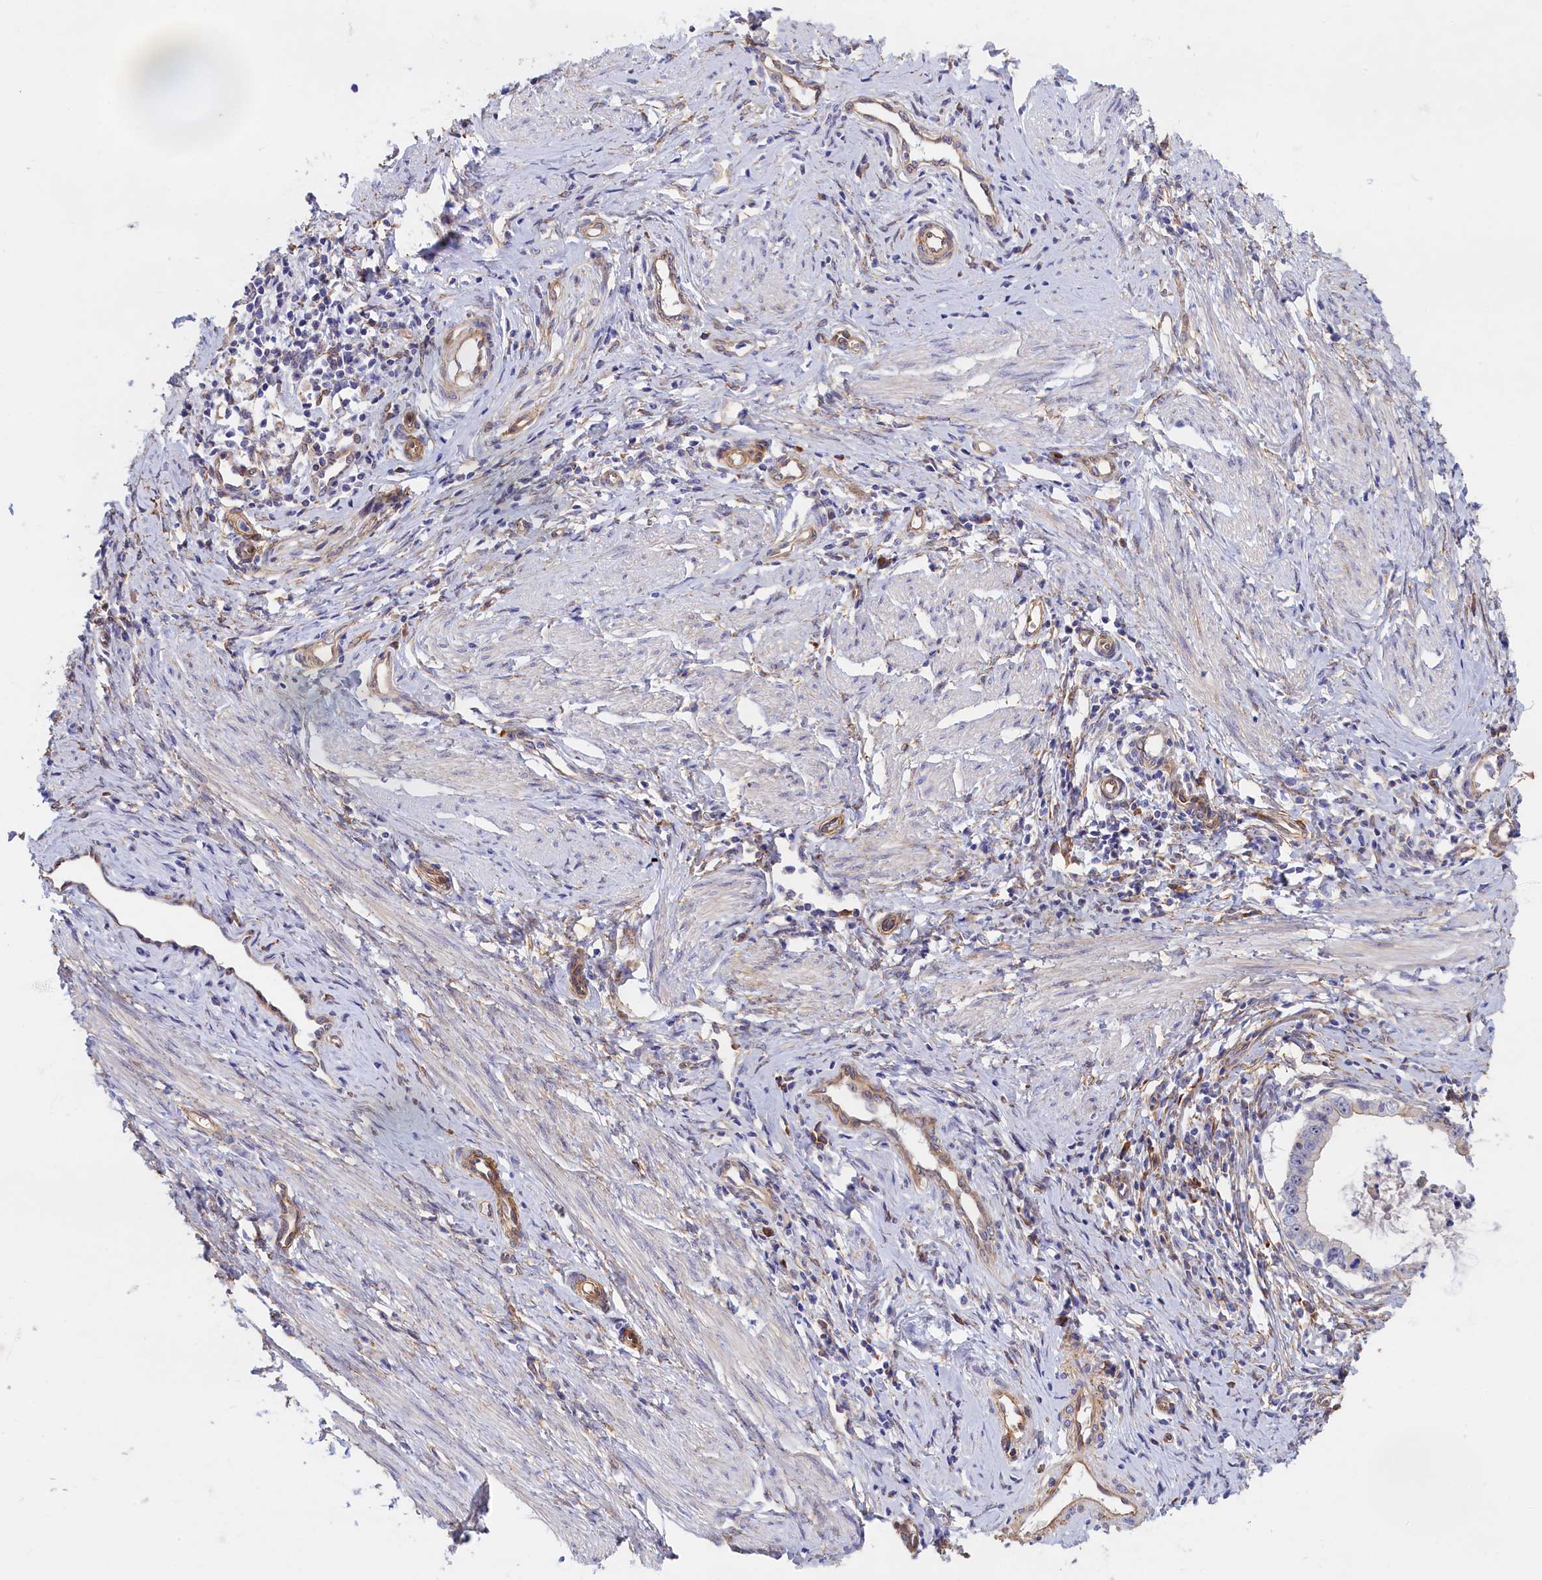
{"staining": {"intensity": "weak", "quantity": "<25%", "location": "cytoplasmic/membranous"}, "tissue": "cervical cancer", "cell_type": "Tumor cells", "image_type": "cancer", "snomed": [{"axis": "morphology", "description": "Adenocarcinoma, NOS"}, {"axis": "topography", "description": "Cervix"}], "caption": "DAB immunohistochemical staining of cervical adenocarcinoma reveals no significant staining in tumor cells. (IHC, brightfield microscopy, high magnification).", "gene": "ABCC12", "patient": {"sex": "female", "age": 36}}